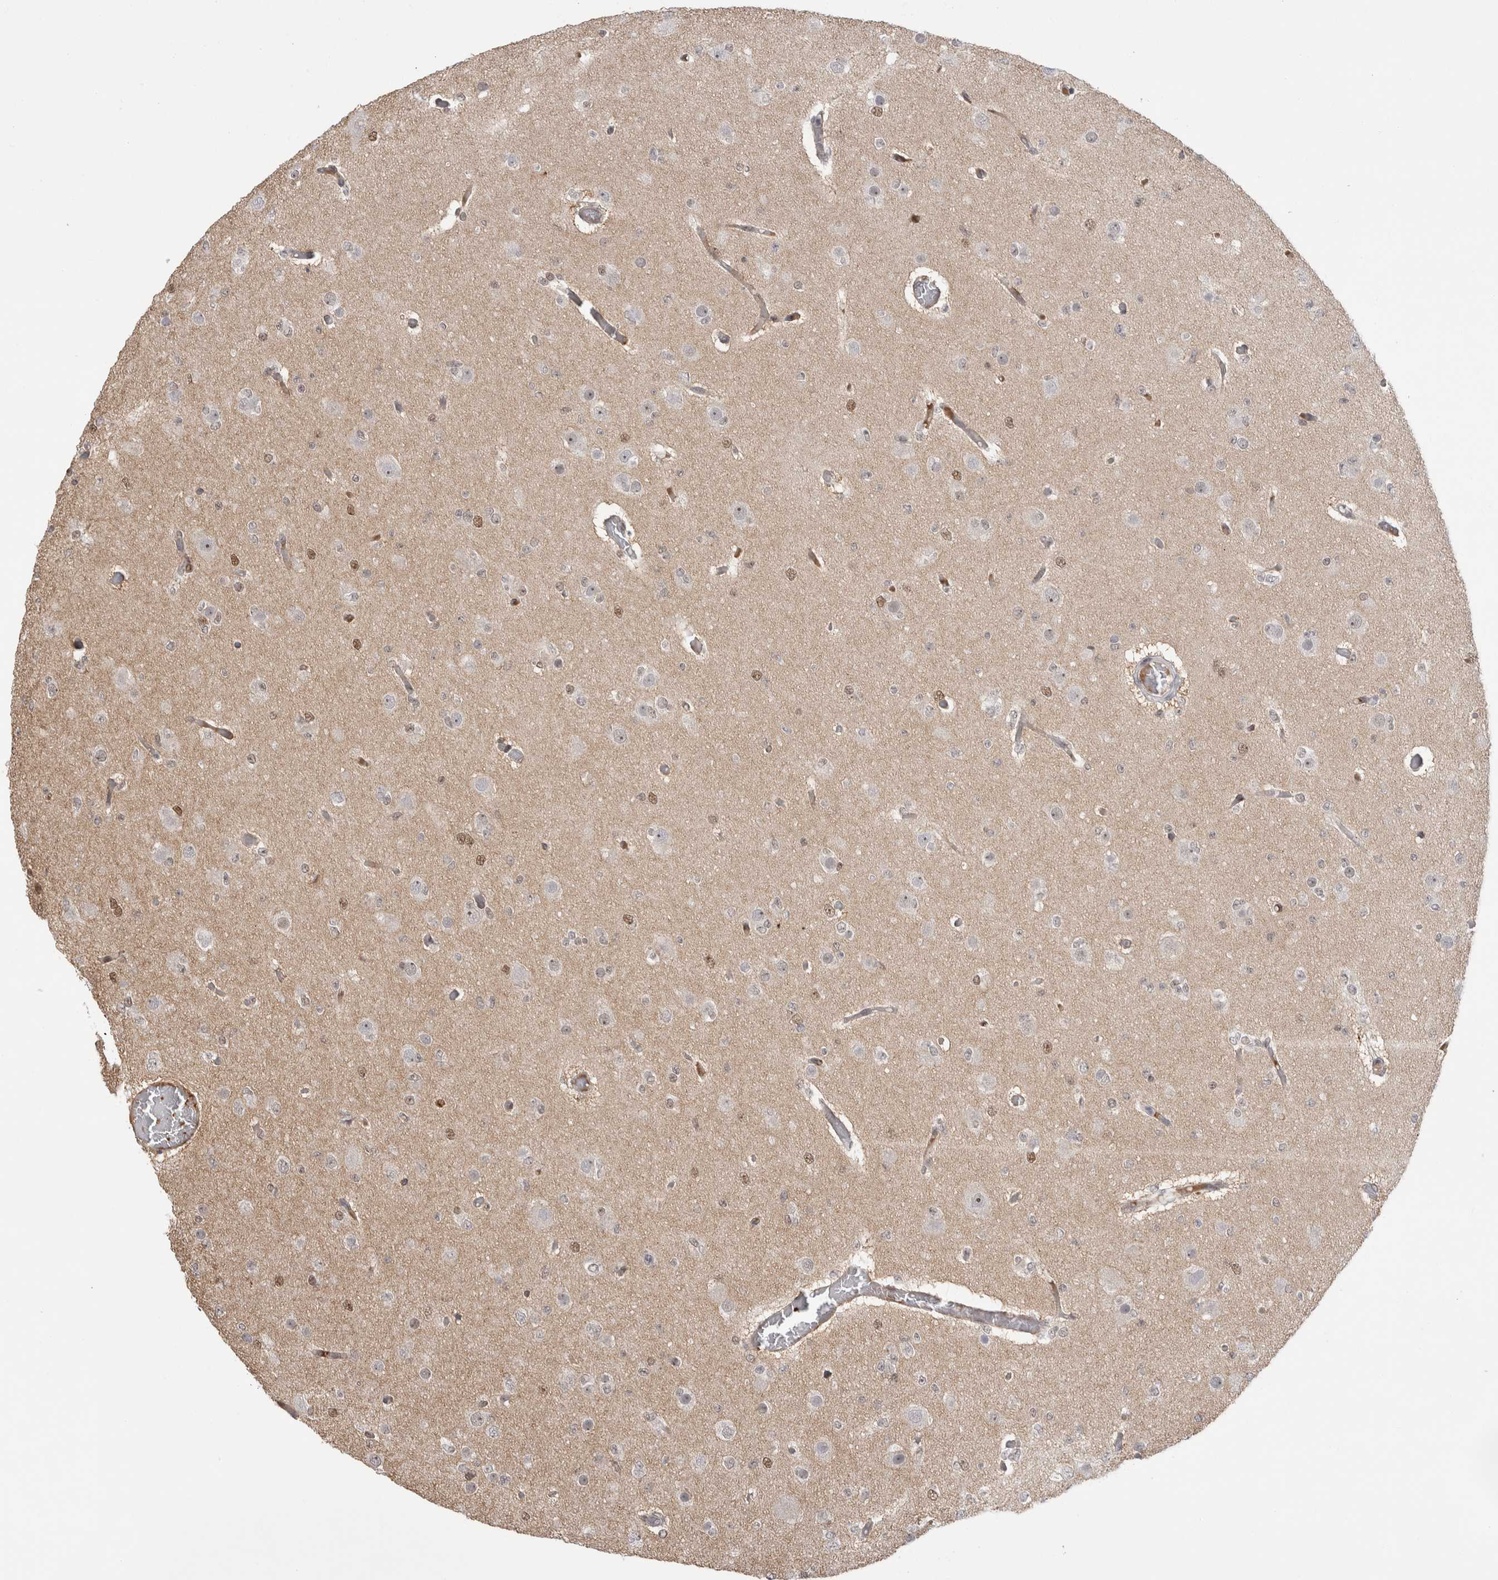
{"staining": {"intensity": "moderate", "quantity": "25%-75%", "location": "nuclear"}, "tissue": "glioma", "cell_type": "Tumor cells", "image_type": "cancer", "snomed": [{"axis": "morphology", "description": "Glioma, malignant, Low grade"}, {"axis": "topography", "description": "Brain"}], "caption": "Glioma tissue displays moderate nuclear expression in about 25%-75% of tumor cells, visualized by immunohistochemistry. The staining was performed using DAB, with brown indicating positive protein expression. Nuclei are stained blue with hematoxylin.", "gene": "ZNF24", "patient": {"sex": "female", "age": 22}}